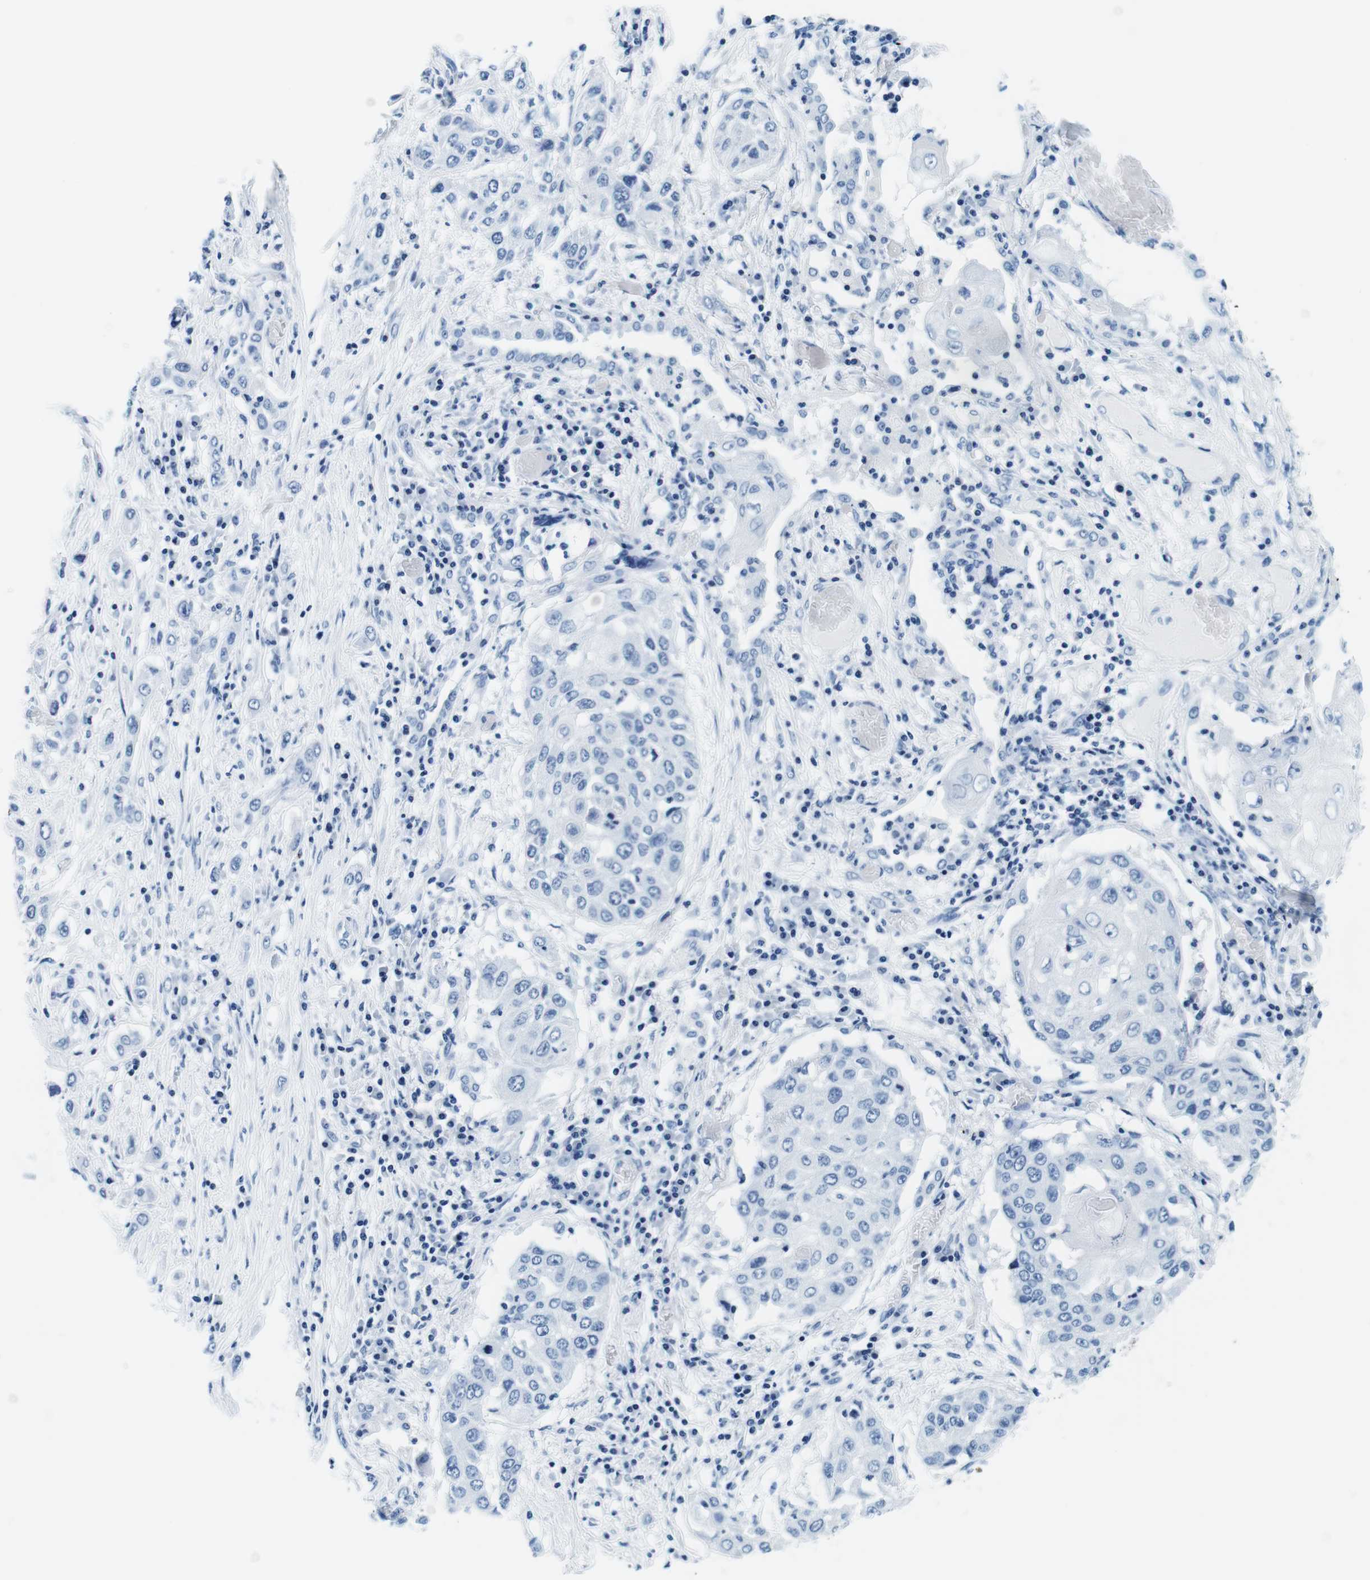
{"staining": {"intensity": "negative", "quantity": "none", "location": "none"}, "tissue": "lung cancer", "cell_type": "Tumor cells", "image_type": "cancer", "snomed": [{"axis": "morphology", "description": "Squamous cell carcinoma, NOS"}, {"axis": "topography", "description": "Lung"}], "caption": "Immunohistochemical staining of human lung cancer (squamous cell carcinoma) exhibits no significant positivity in tumor cells. The staining is performed using DAB (3,3'-diaminobenzidine) brown chromogen with nuclei counter-stained in using hematoxylin.", "gene": "ELANE", "patient": {"sex": "male", "age": 71}}